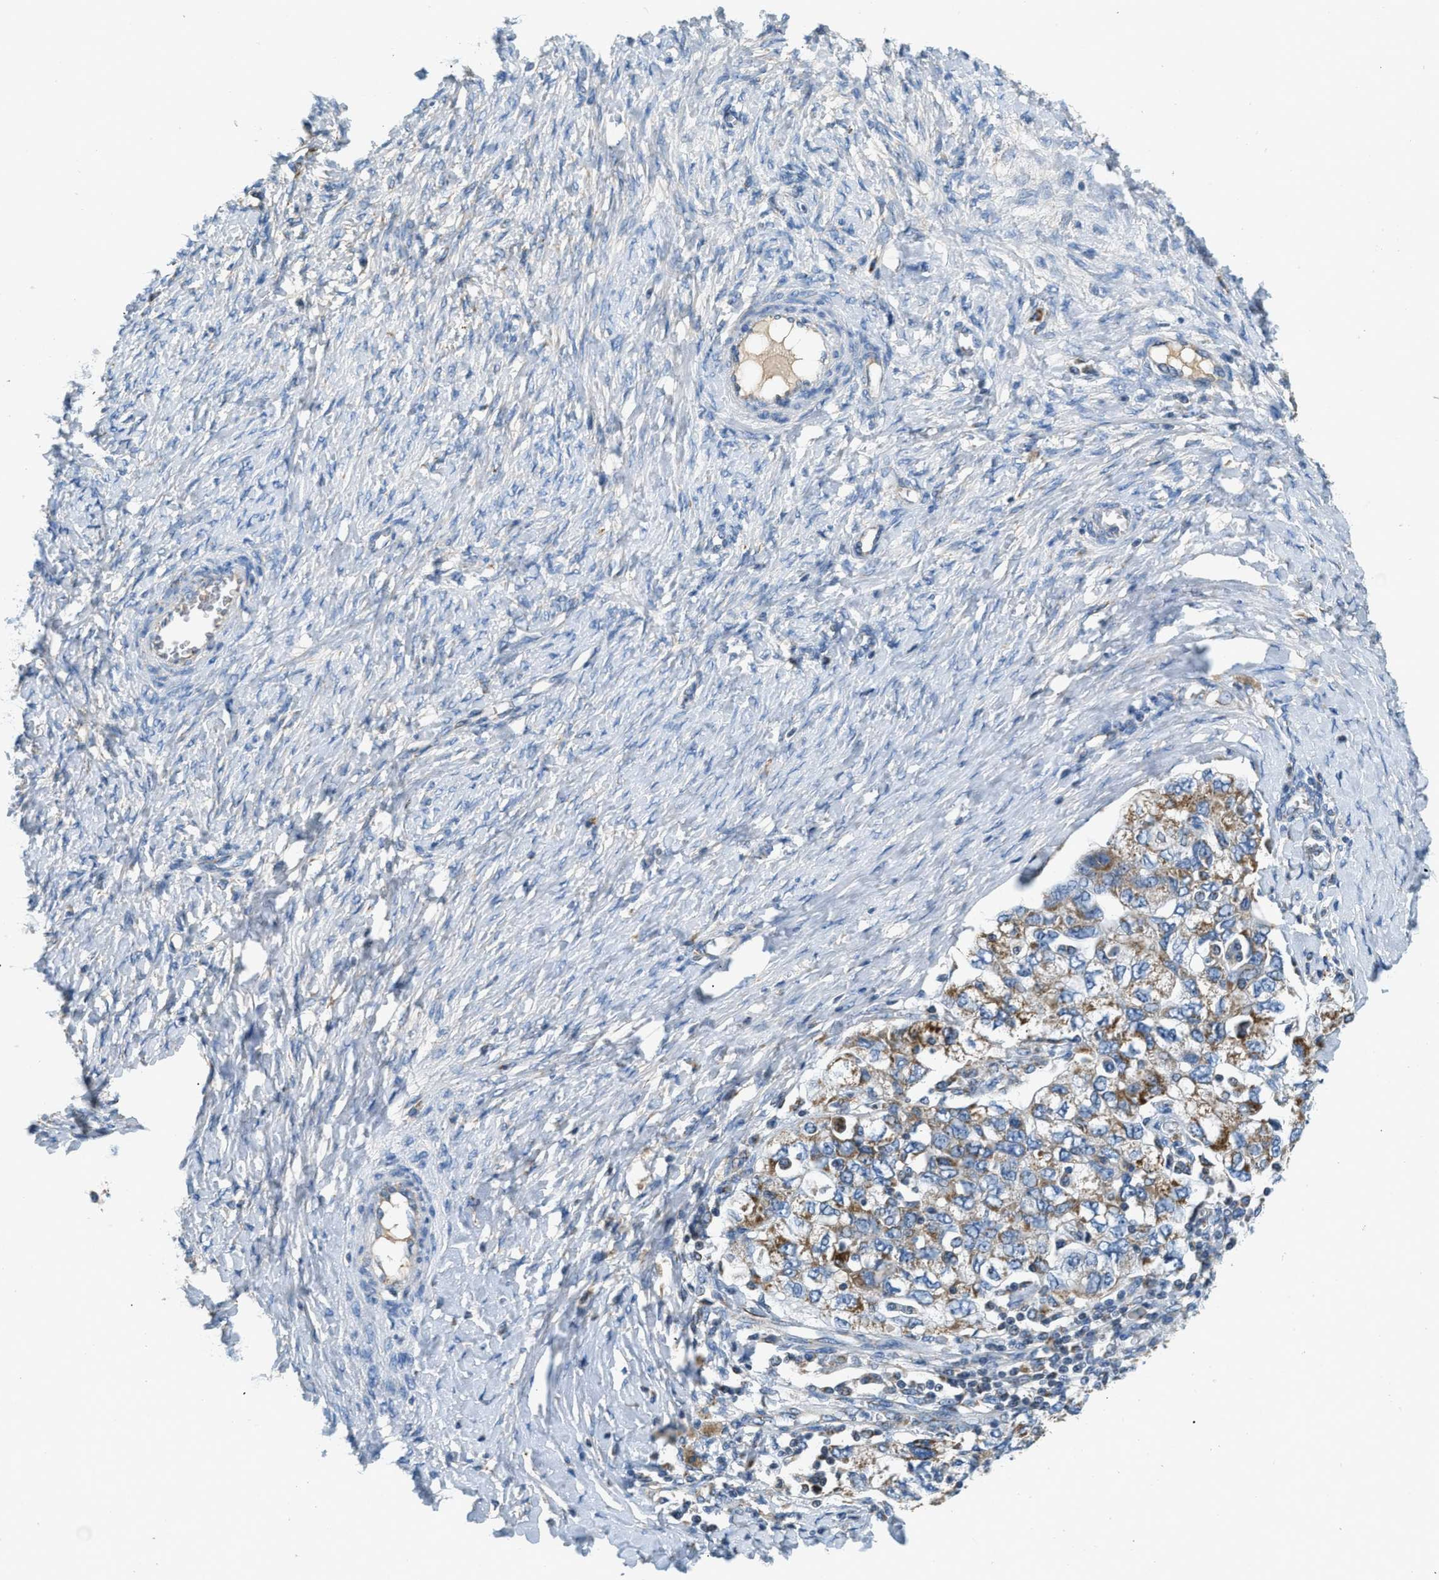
{"staining": {"intensity": "moderate", "quantity": ">75%", "location": "cytoplasmic/membranous"}, "tissue": "ovarian cancer", "cell_type": "Tumor cells", "image_type": "cancer", "snomed": [{"axis": "morphology", "description": "Carcinoma, NOS"}, {"axis": "morphology", "description": "Cystadenocarcinoma, serous, NOS"}, {"axis": "topography", "description": "Ovary"}], "caption": "IHC of human serous cystadenocarcinoma (ovarian) exhibits medium levels of moderate cytoplasmic/membranous expression in approximately >75% of tumor cells.", "gene": "ACADVL", "patient": {"sex": "female", "age": 69}}